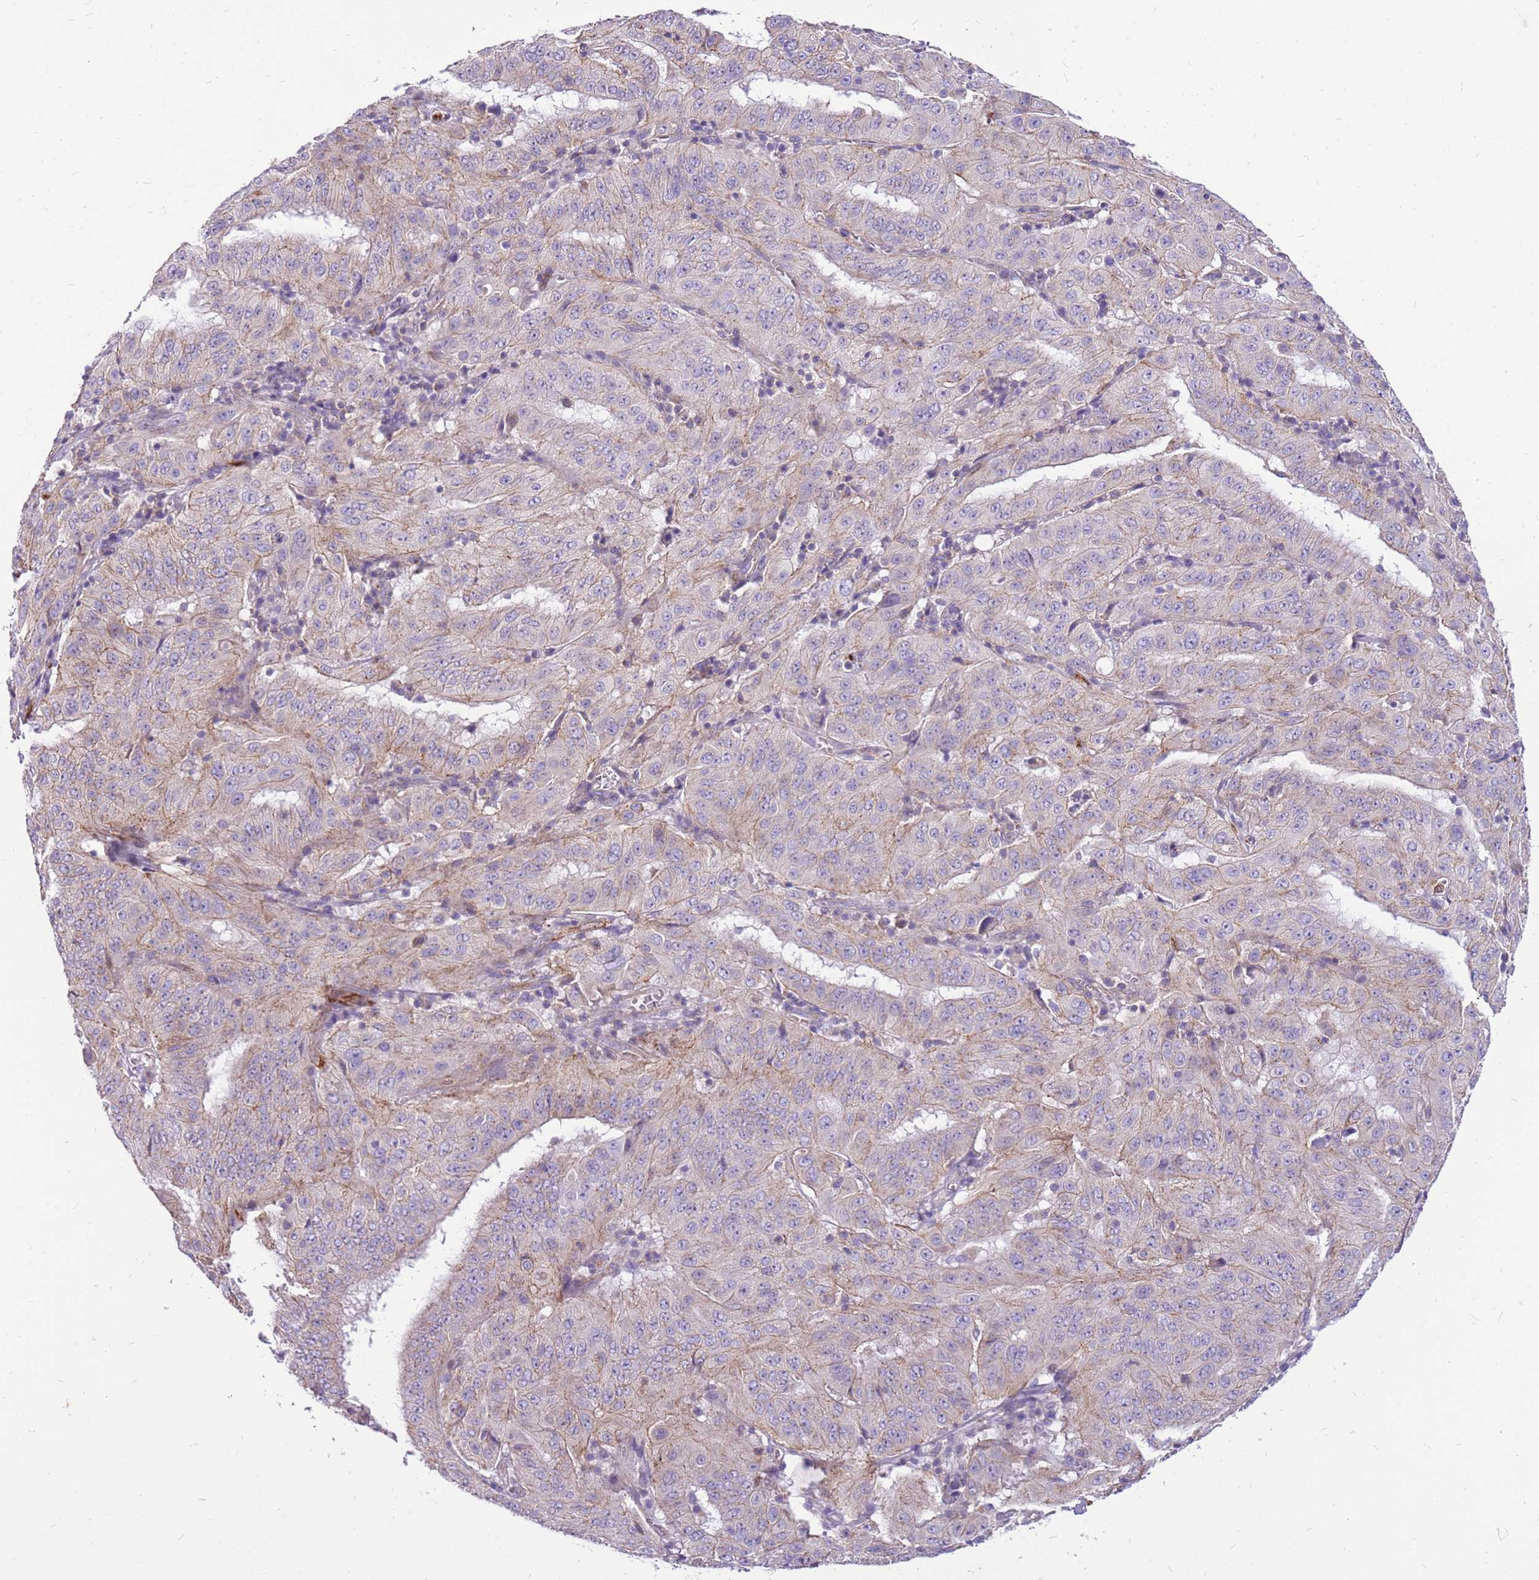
{"staining": {"intensity": "weak", "quantity": "<25%", "location": "cytoplasmic/membranous"}, "tissue": "pancreatic cancer", "cell_type": "Tumor cells", "image_type": "cancer", "snomed": [{"axis": "morphology", "description": "Adenocarcinoma, NOS"}, {"axis": "topography", "description": "Pancreas"}], "caption": "Immunohistochemical staining of pancreatic cancer displays no significant expression in tumor cells.", "gene": "WDR90", "patient": {"sex": "male", "age": 63}}